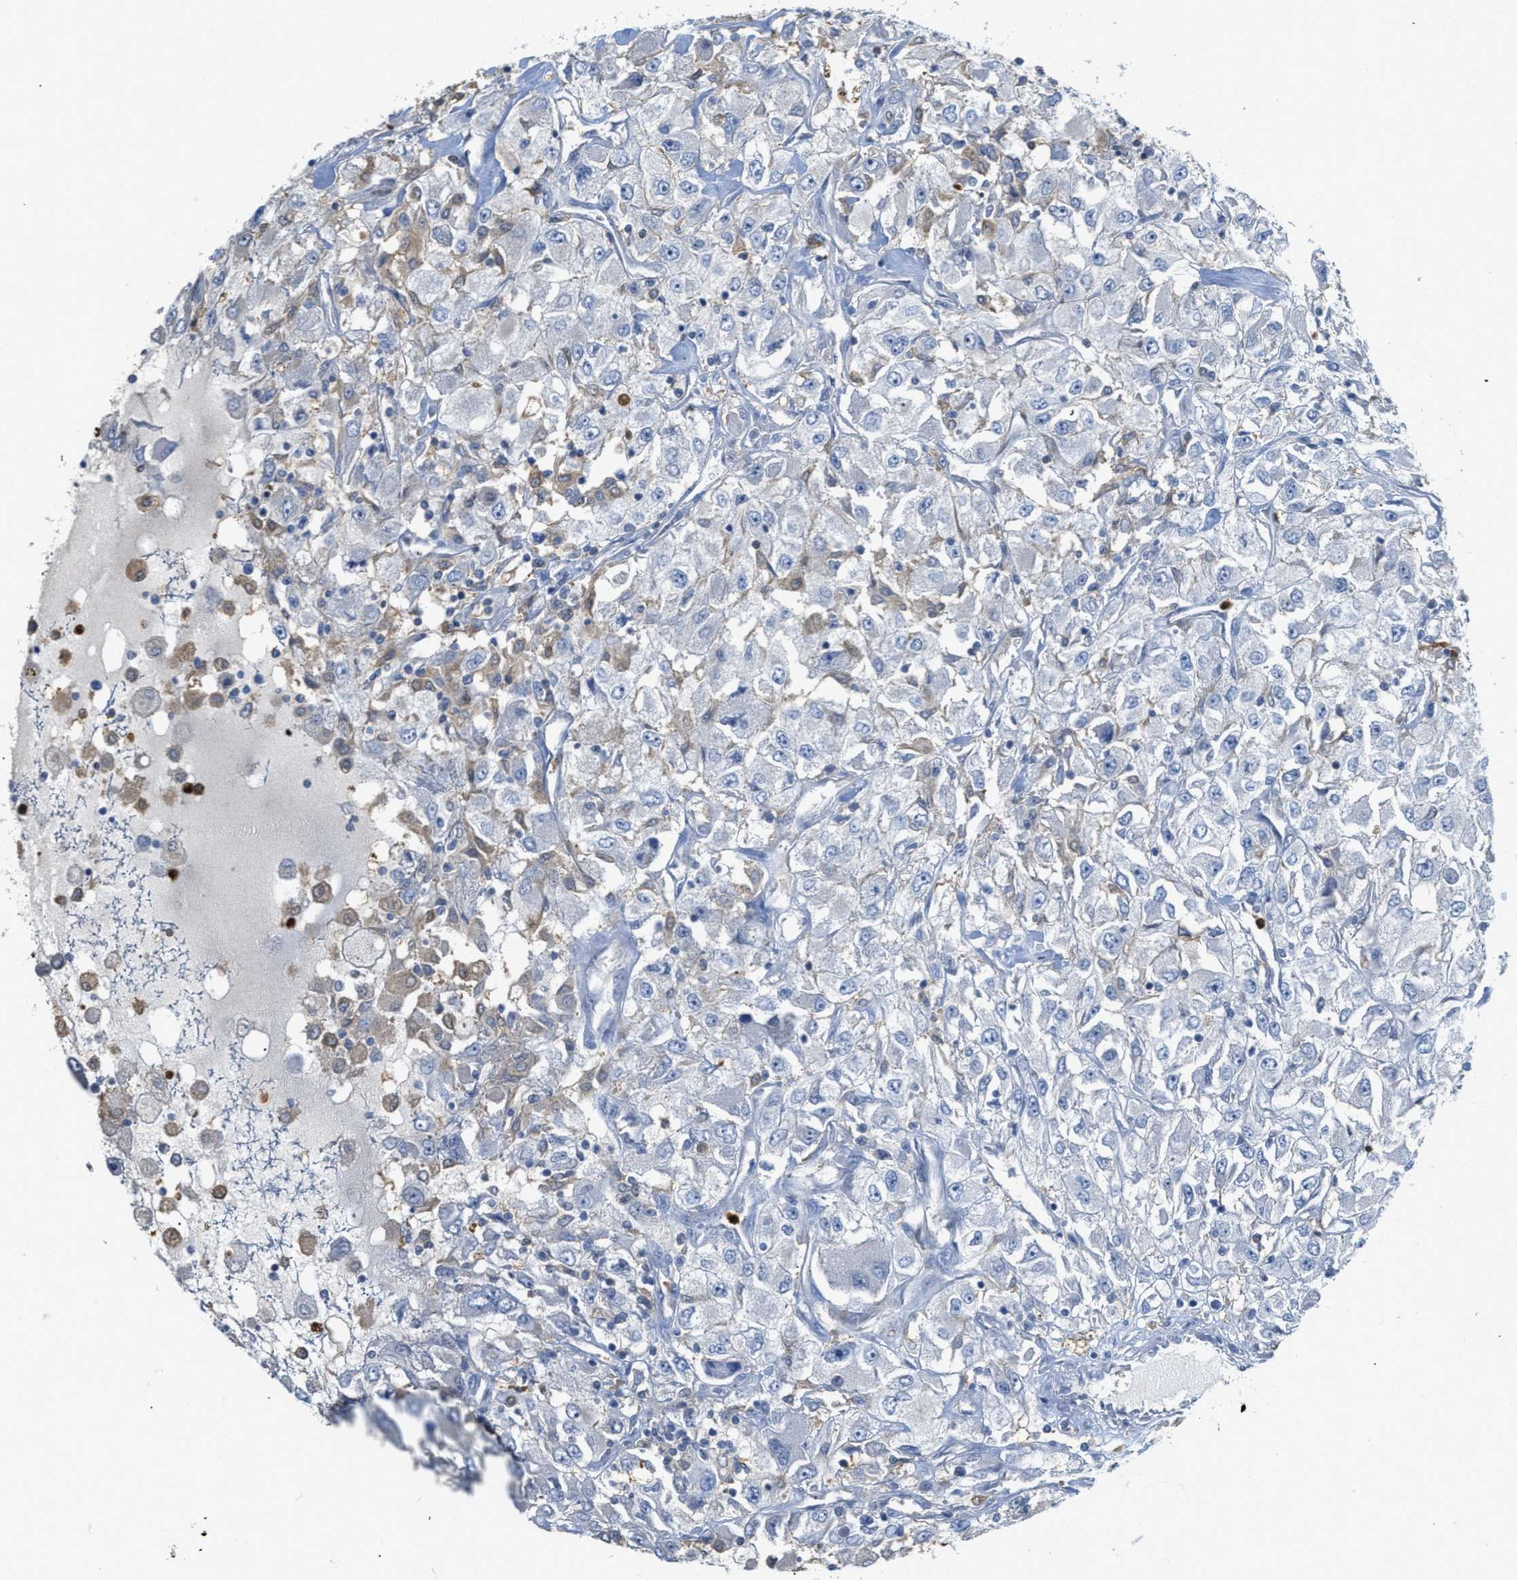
{"staining": {"intensity": "negative", "quantity": "none", "location": "none"}, "tissue": "renal cancer", "cell_type": "Tumor cells", "image_type": "cancer", "snomed": [{"axis": "morphology", "description": "Adenocarcinoma, NOS"}, {"axis": "topography", "description": "Kidney"}], "caption": "Renal adenocarcinoma was stained to show a protein in brown. There is no significant expression in tumor cells. The staining was performed using DAB to visualize the protein expression in brown, while the nuclei were stained in blue with hematoxylin (Magnification: 20x).", "gene": "SERPINB1", "patient": {"sex": "female", "age": 52}}